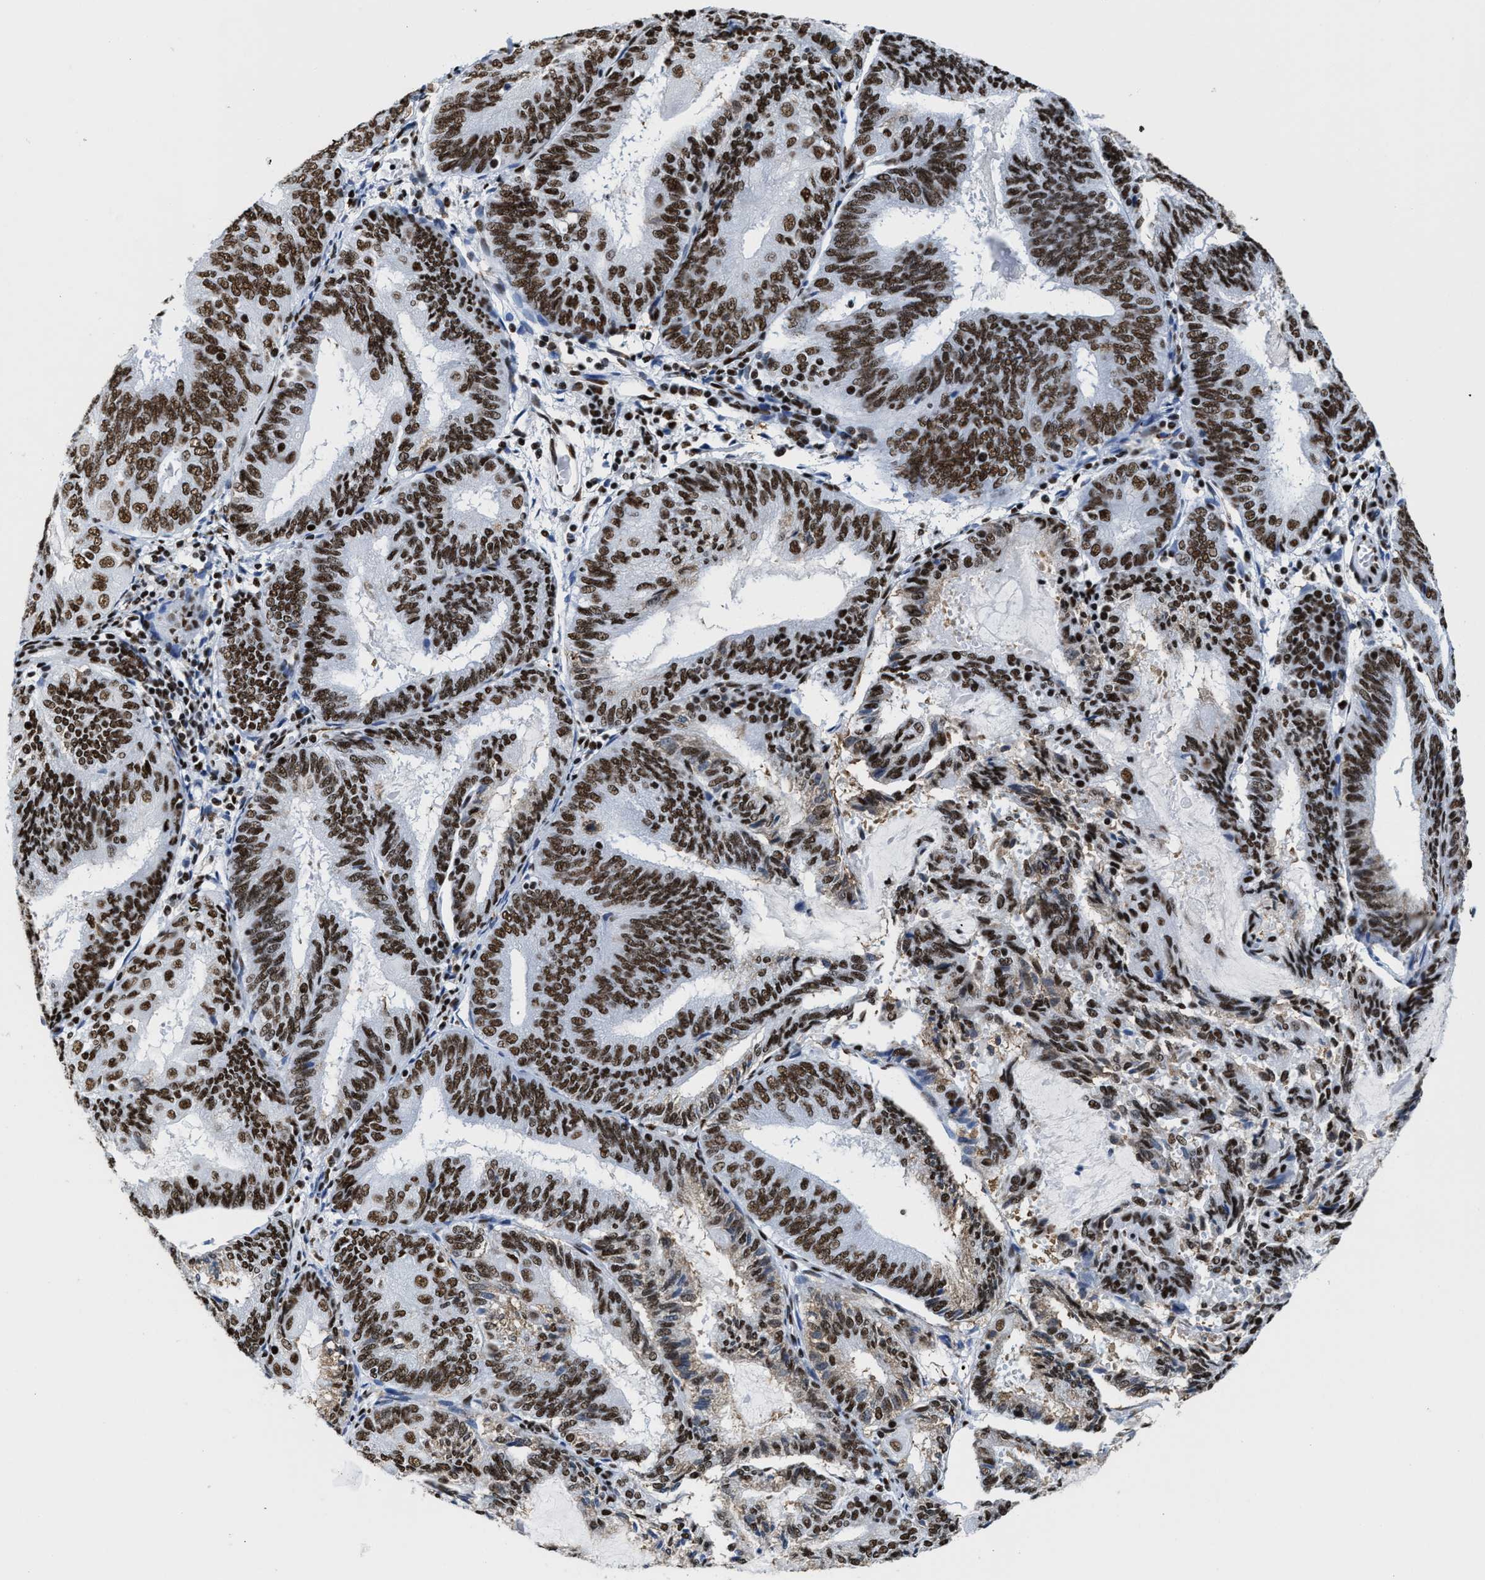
{"staining": {"intensity": "strong", "quantity": ">75%", "location": "nuclear"}, "tissue": "endometrial cancer", "cell_type": "Tumor cells", "image_type": "cancer", "snomed": [{"axis": "morphology", "description": "Adenocarcinoma, NOS"}, {"axis": "topography", "description": "Endometrium"}], "caption": "Human adenocarcinoma (endometrial) stained with a brown dye exhibits strong nuclear positive staining in about >75% of tumor cells.", "gene": "SMARCC2", "patient": {"sex": "female", "age": 81}}